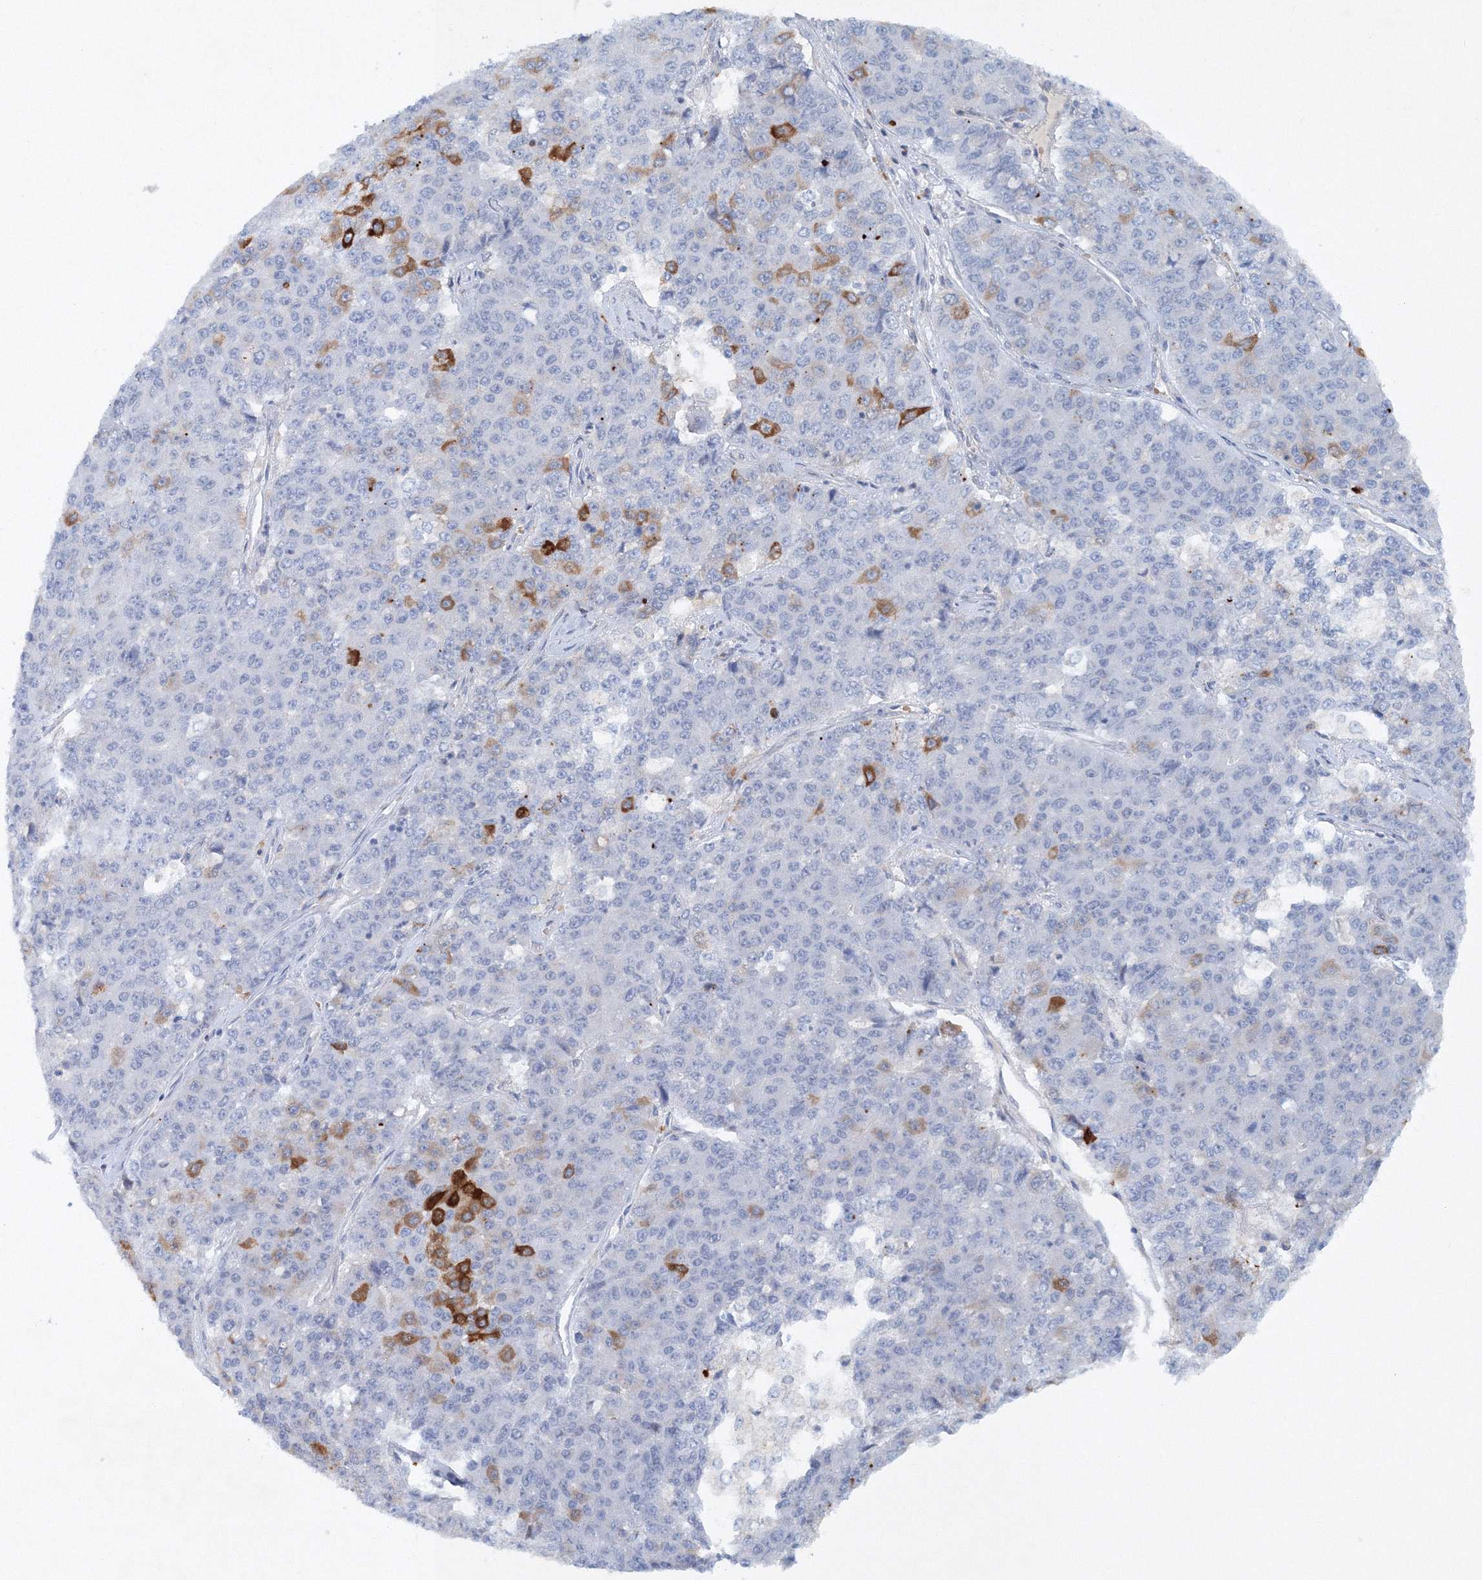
{"staining": {"intensity": "strong", "quantity": "<25%", "location": "cytoplasmic/membranous"}, "tissue": "pancreatic cancer", "cell_type": "Tumor cells", "image_type": "cancer", "snomed": [{"axis": "morphology", "description": "Adenocarcinoma, NOS"}, {"axis": "topography", "description": "Pancreas"}], "caption": "Immunohistochemical staining of adenocarcinoma (pancreatic) demonstrates medium levels of strong cytoplasmic/membranous protein staining in approximately <25% of tumor cells.", "gene": "SH3BP5", "patient": {"sex": "male", "age": 50}}